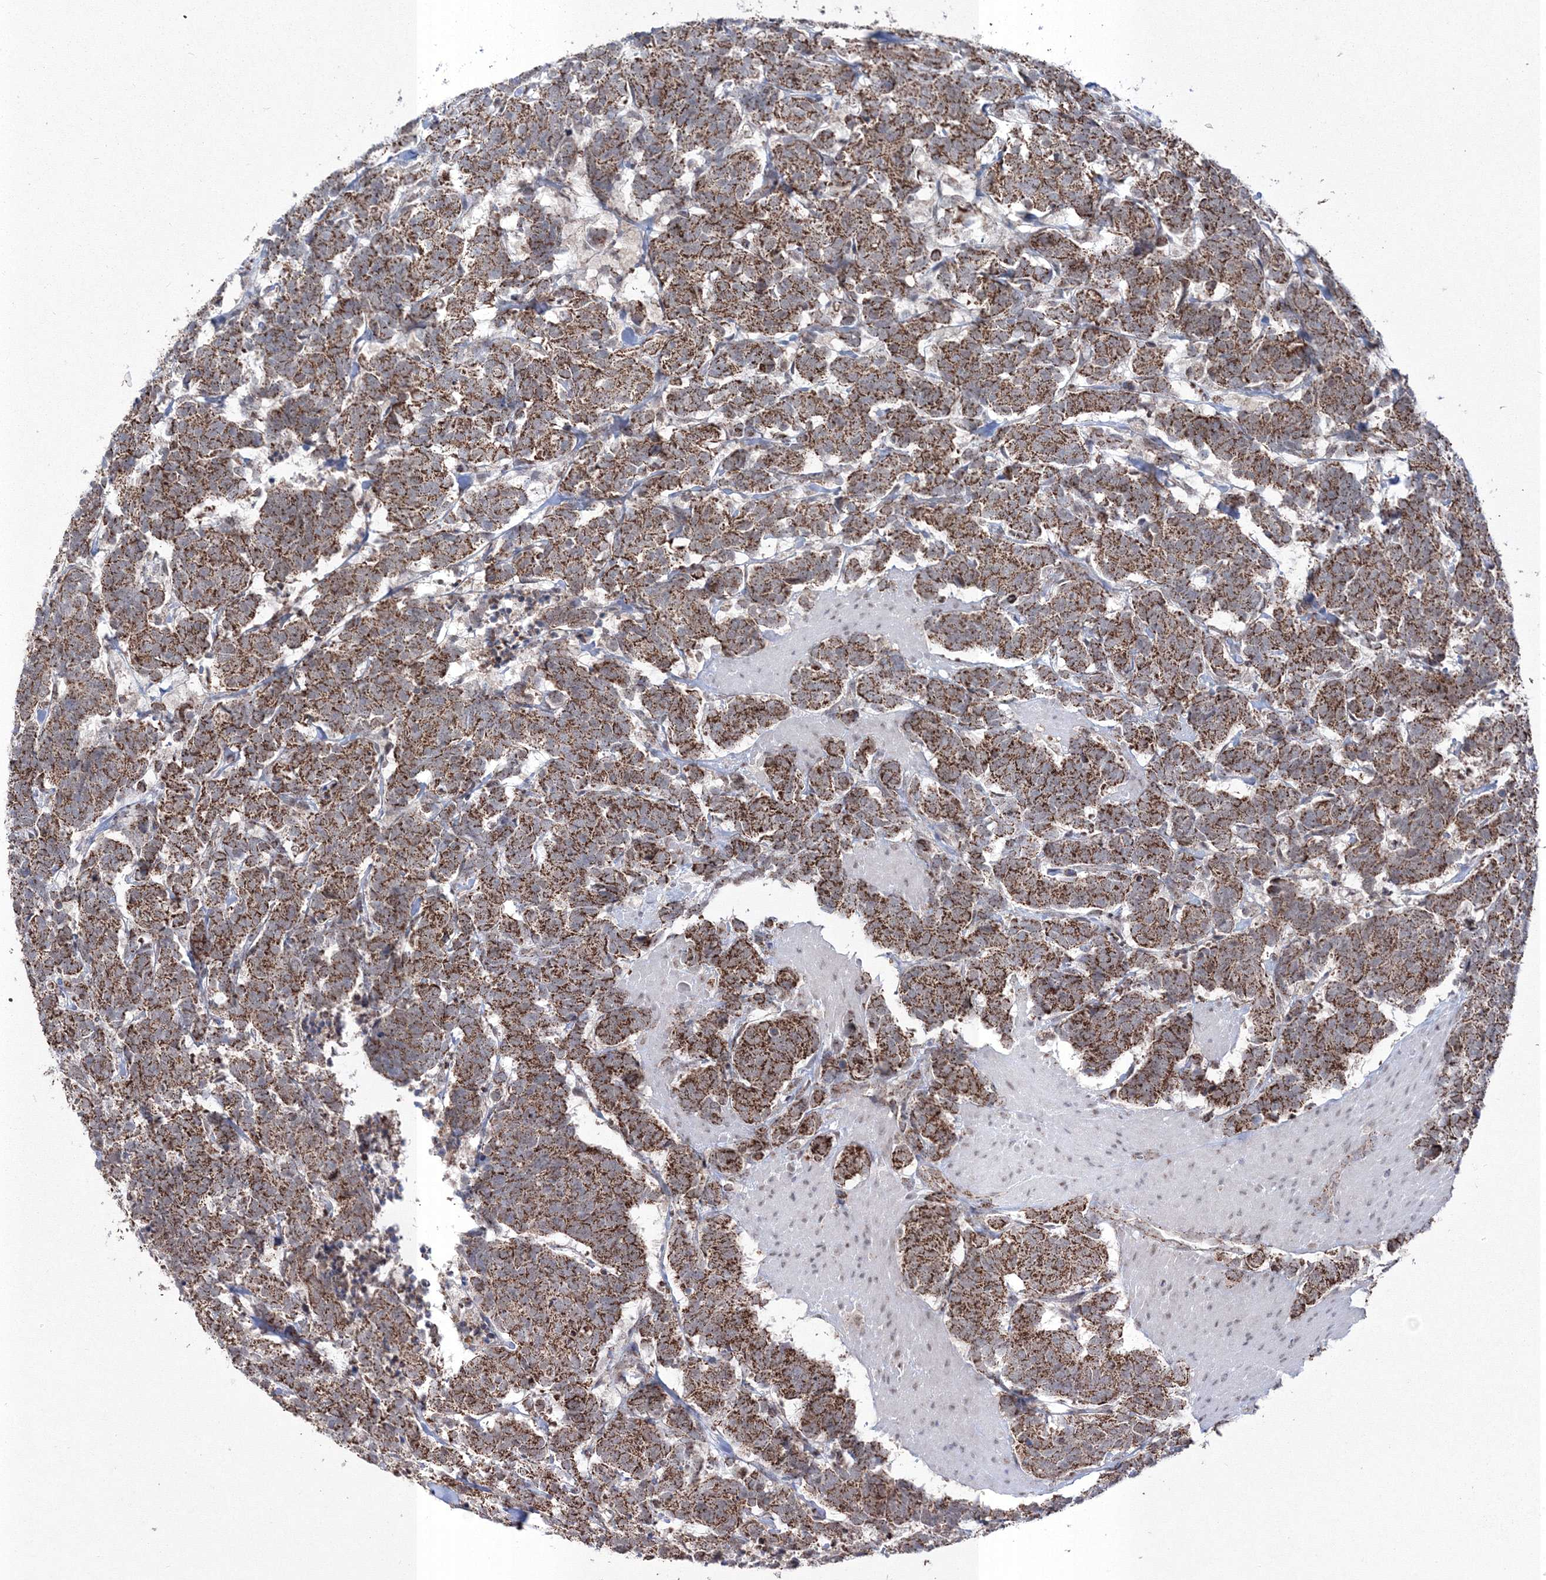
{"staining": {"intensity": "strong", "quantity": ">75%", "location": "cytoplasmic/membranous"}, "tissue": "carcinoid", "cell_type": "Tumor cells", "image_type": "cancer", "snomed": [{"axis": "morphology", "description": "Carcinoma, NOS"}, {"axis": "morphology", "description": "Carcinoid, malignant, NOS"}, {"axis": "topography", "description": "Urinary bladder"}], "caption": "A high-resolution image shows immunohistochemistry staining of carcinoma, which reveals strong cytoplasmic/membranous staining in about >75% of tumor cells. The staining was performed using DAB to visualize the protein expression in brown, while the nuclei were stained in blue with hematoxylin (Magnification: 20x).", "gene": "GRSF1", "patient": {"sex": "male", "age": 57}}